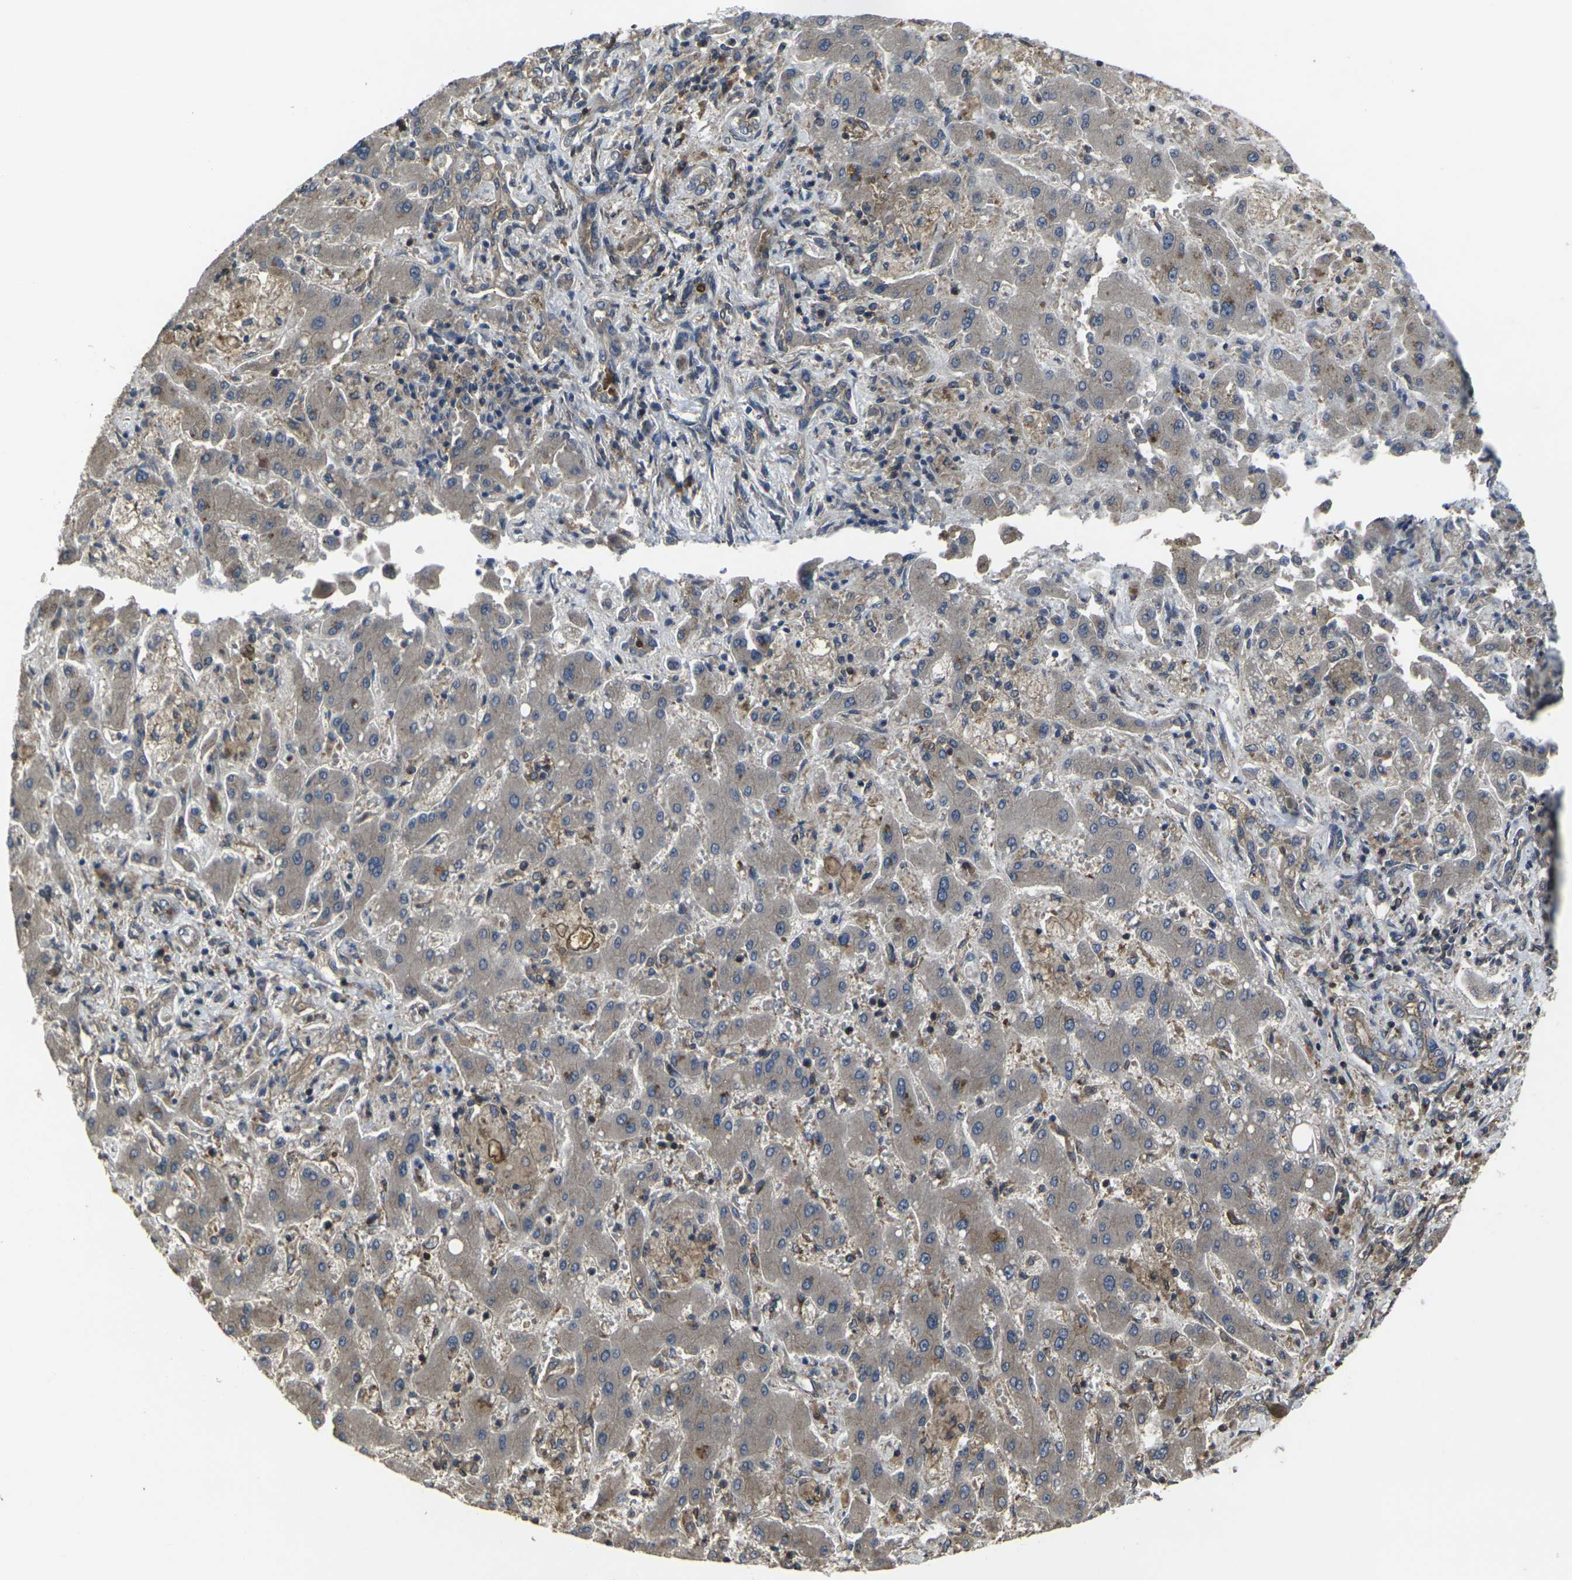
{"staining": {"intensity": "weak", "quantity": ">75%", "location": "cytoplasmic/membranous"}, "tissue": "liver cancer", "cell_type": "Tumor cells", "image_type": "cancer", "snomed": [{"axis": "morphology", "description": "Cholangiocarcinoma"}, {"axis": "topography", "description": "Liver"}], "caption": "This is a photomicrograph of immunohistochemistry staining of liver cancer (cholangiocarcinoma), which shows weak positivity in the cytoplasmic/membranous of tumor cells.", "gene": "PRKACB", "patient": {"sex": "male", "age": 50}}